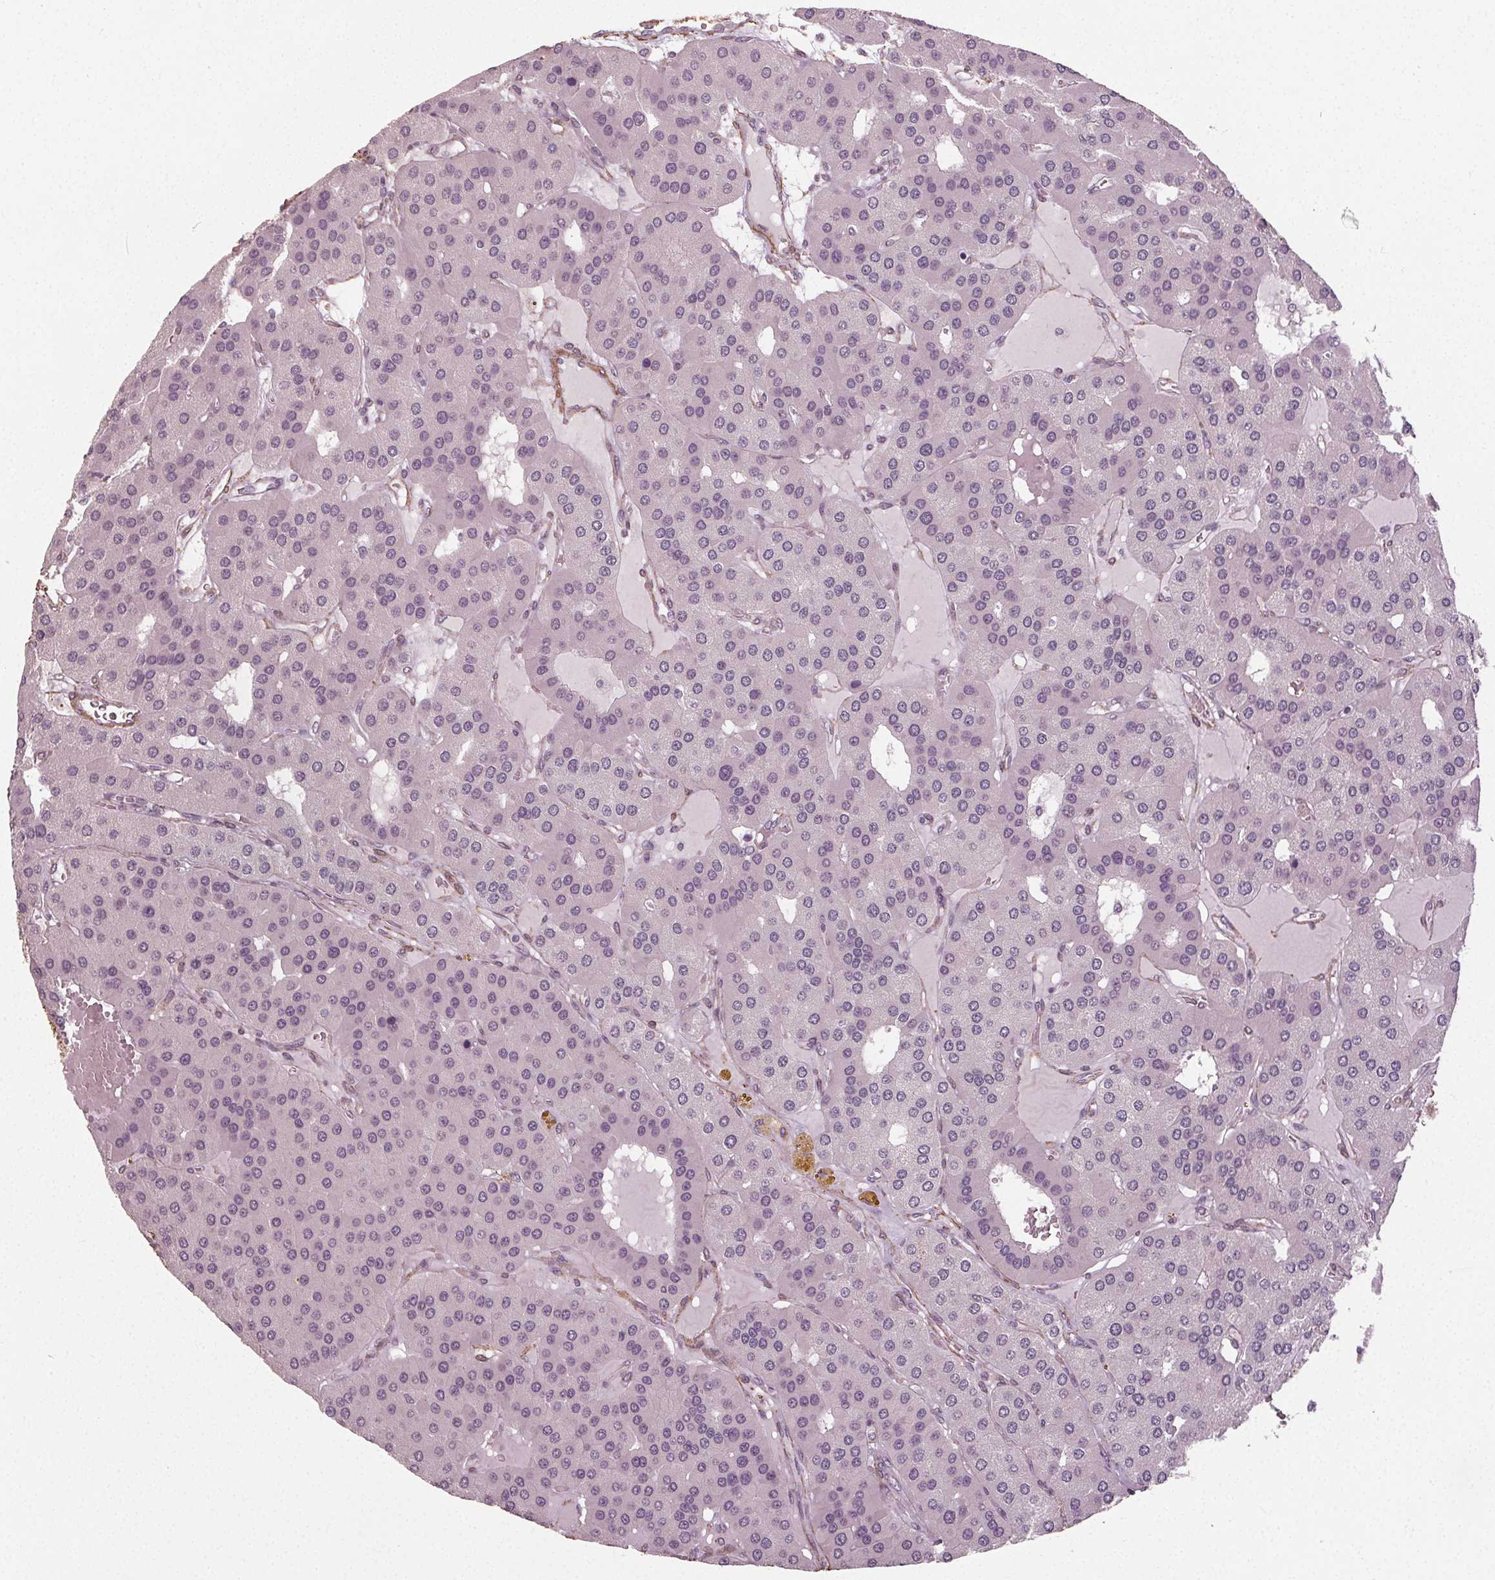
{"staining": {"intensity": "negative", "quantity": "none", "location": "none"}, "tissue": "parathyroid gland", "cell_type": "Glandular cells", "image_type": "normal", "snomed": [{"axis": "morphology", "description": "Normal tissue, NOS"}, {"axis": "morphology", "description": "Adenoma, NOS"}, {"axis": "topography", "description": "Parathyroid gland"}], "caption": "The image demonstrates no significant positivity in glandular cells of parathyroid gland.", "gene": "PKP1", "patient": {"sex": "female", "age": 86}}